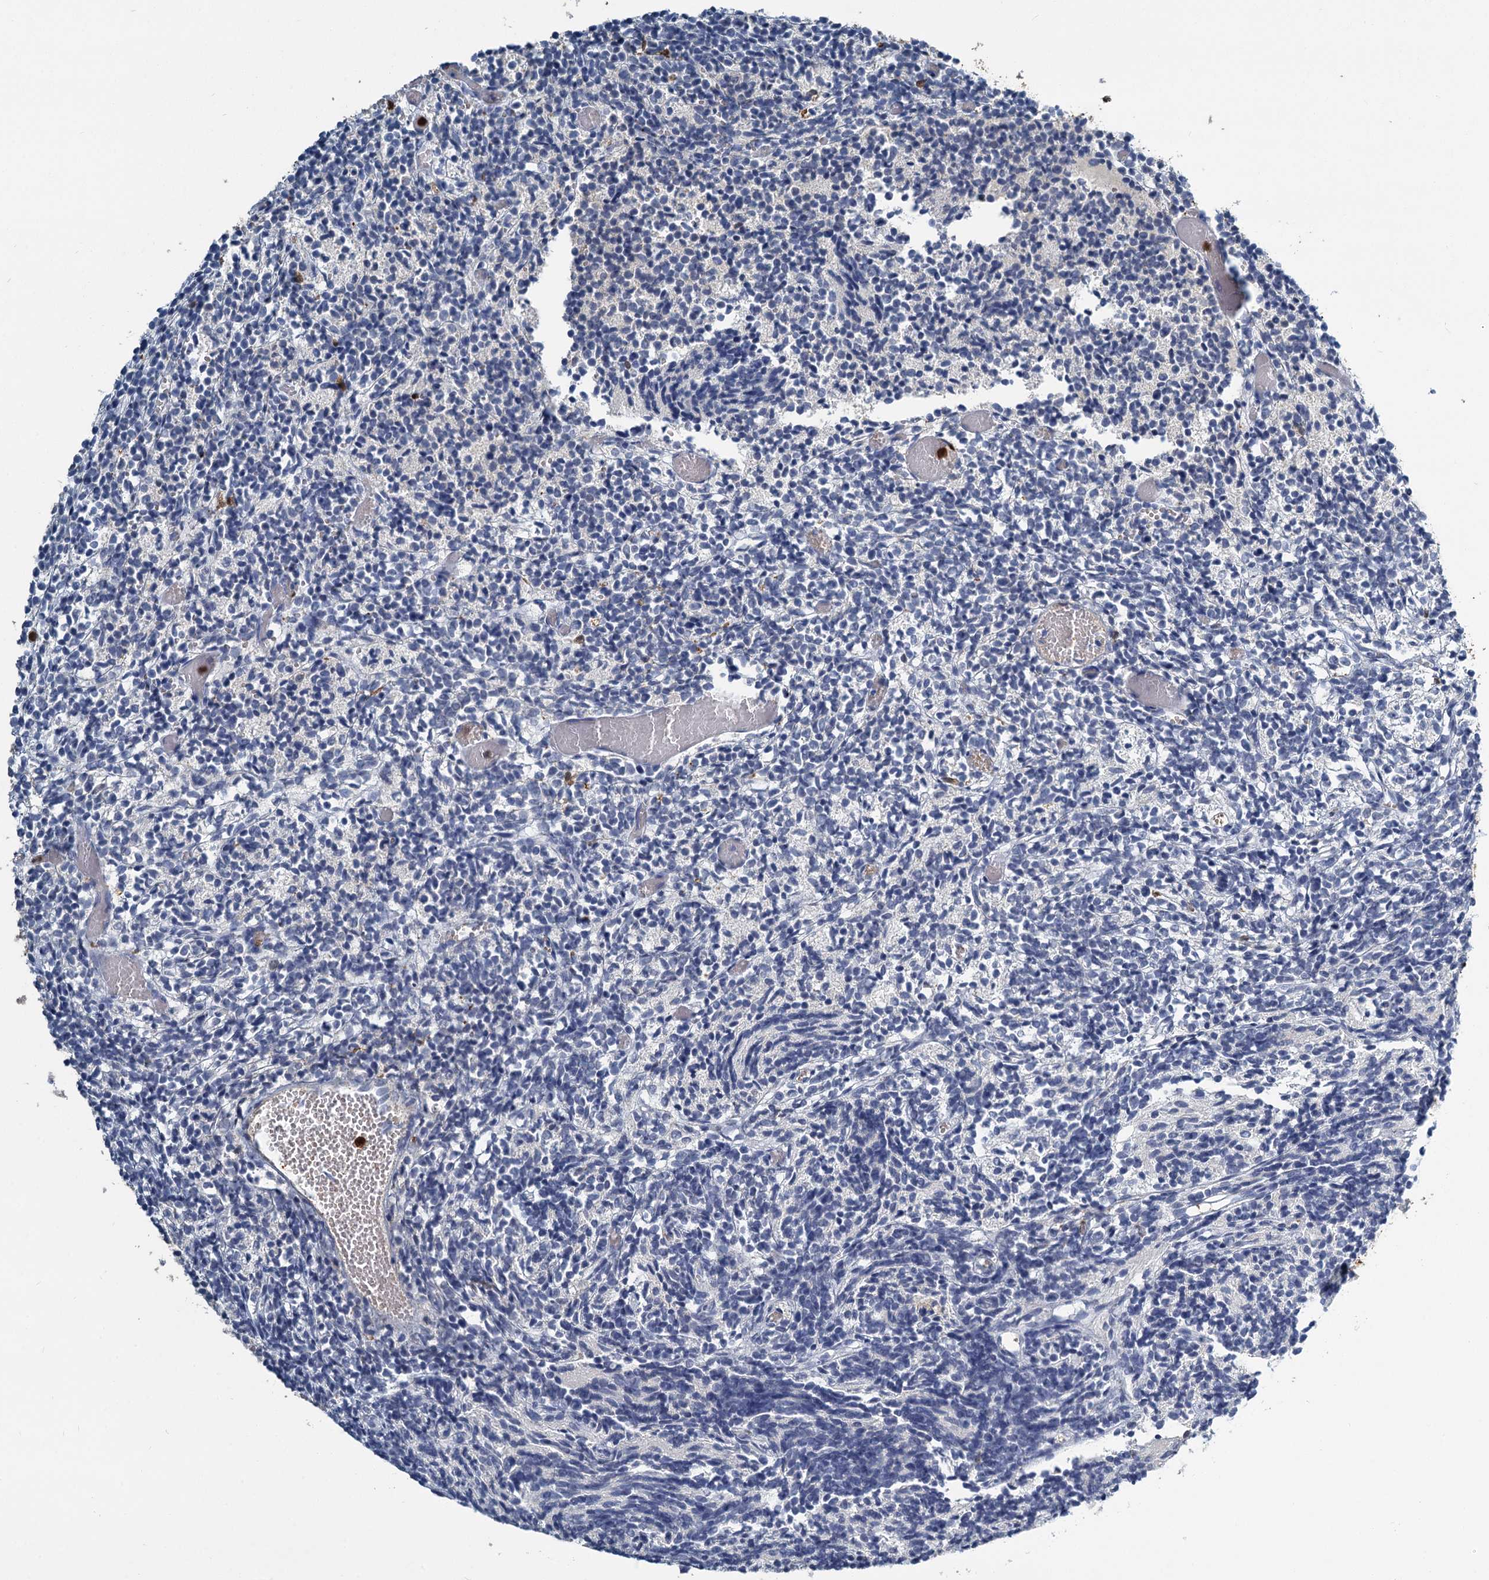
{"staining": {"intensity": "negative", "quantity": "none", "location": "none"}, "tissue": "glioma", "cell_type": "Tumor cells", "image_type": "cancer", "snomed": [{"axis": "morphology", "description": "Glioma, malignant, Low grade"}, {"axis": "topography", "description": "Brain"}], "caption": "Immunohistochemical staining of malignant low-grade glioma displays no significant expression in tumor cells.", "gene": "S100A6", "patient": {"sex": "female", "age": 1}}